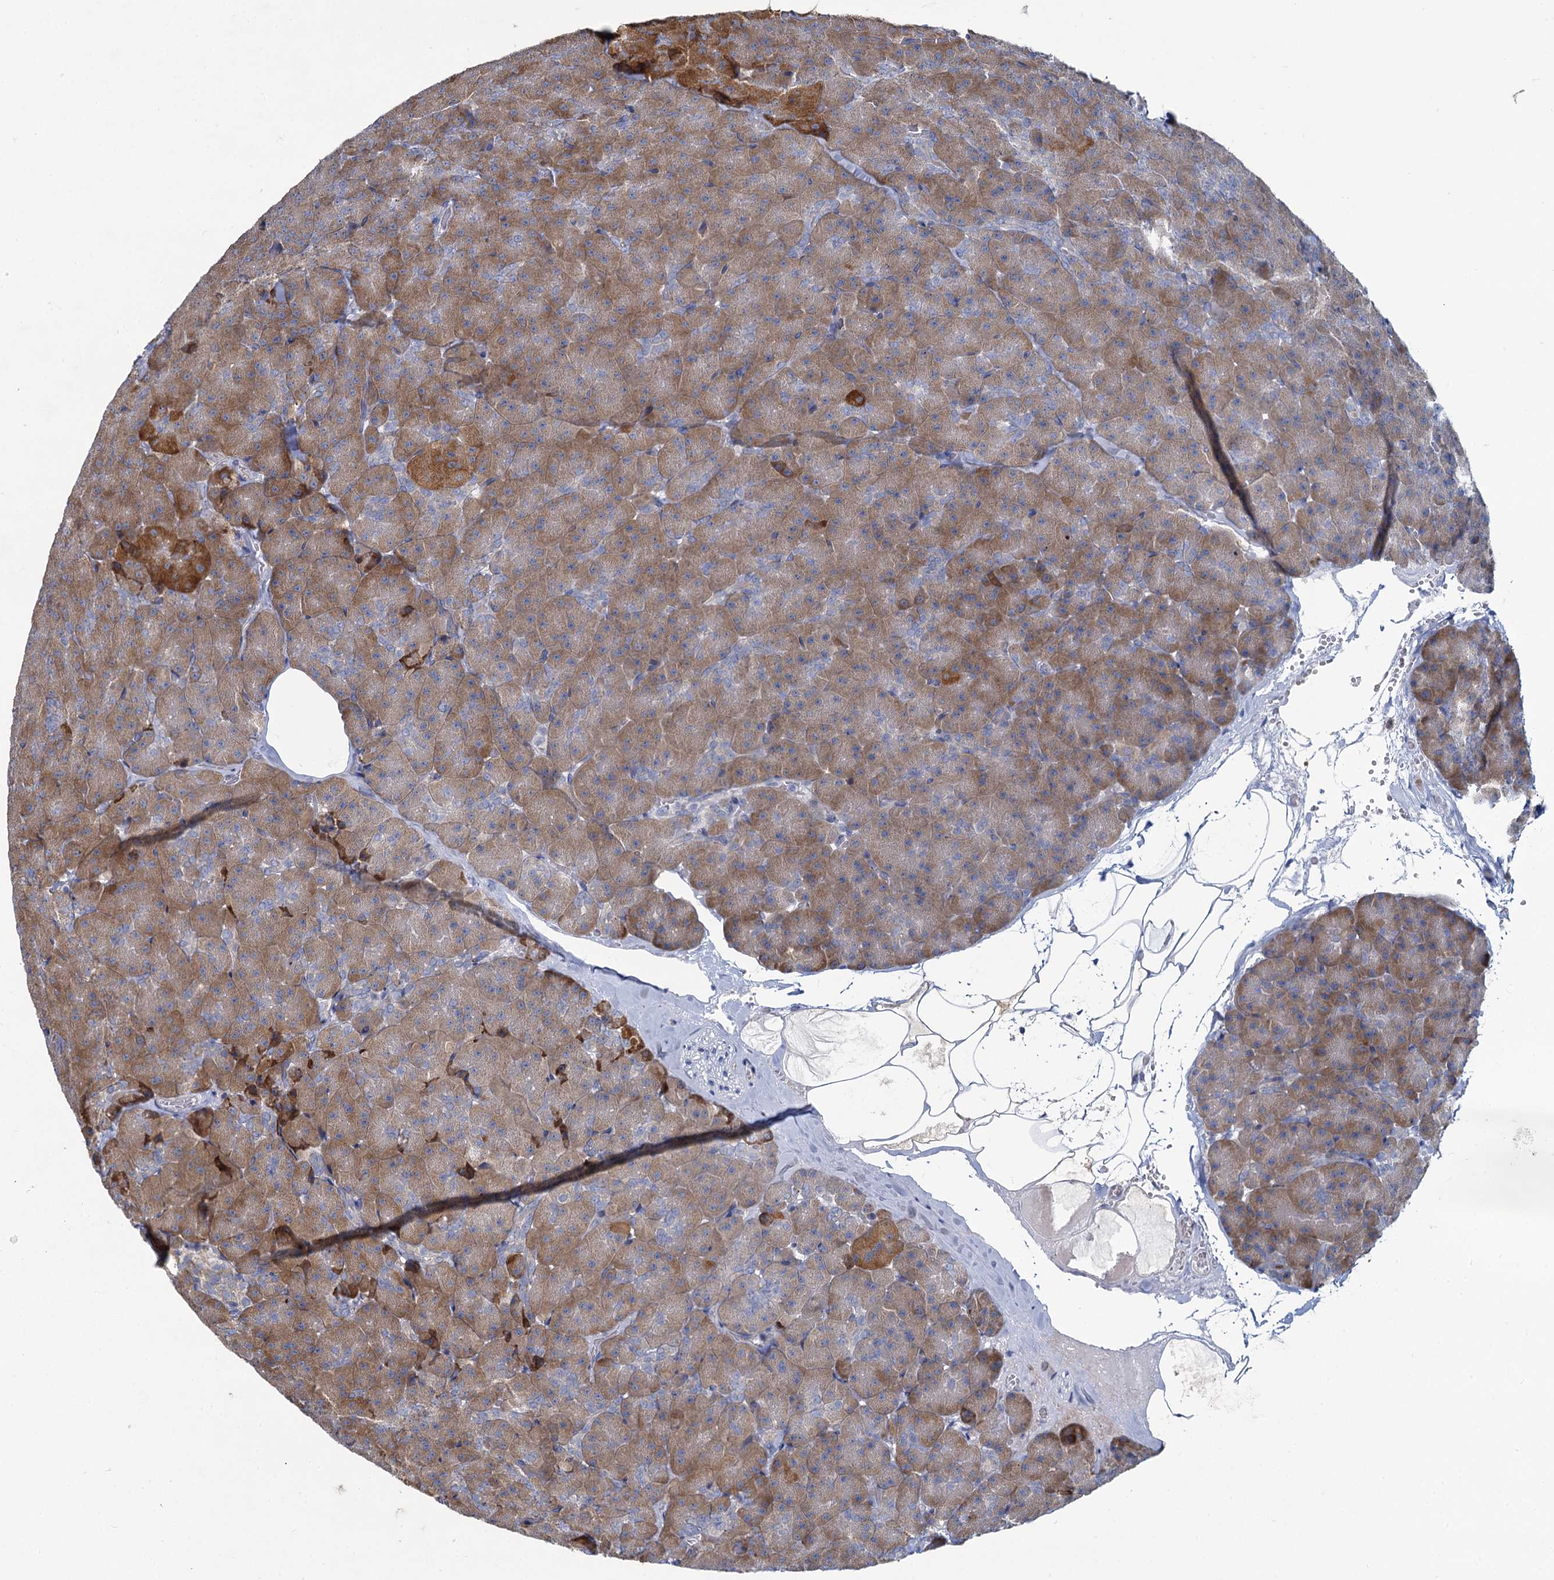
{"staining": {"intensity": "moderate", "quantity": ">75%", "location": "cytoplasmic/membranous"}, "tissue": "pancreas", "cell_type": "Exocrine glandular cells", "image_type": "normal", "snomed": [{"axis": "morphology", "description": "Normal tissue, NOS"}, {"axis": "topography", "description": "Pancreas"}], "caption": "Pancreas stained with a brown dye reveals moderate cytoplasmic/membranous positive staining in about >75% of exocrine glandular cells.", "gene": "PRSS35", "patient": {"sex": "male", "age": 36}}